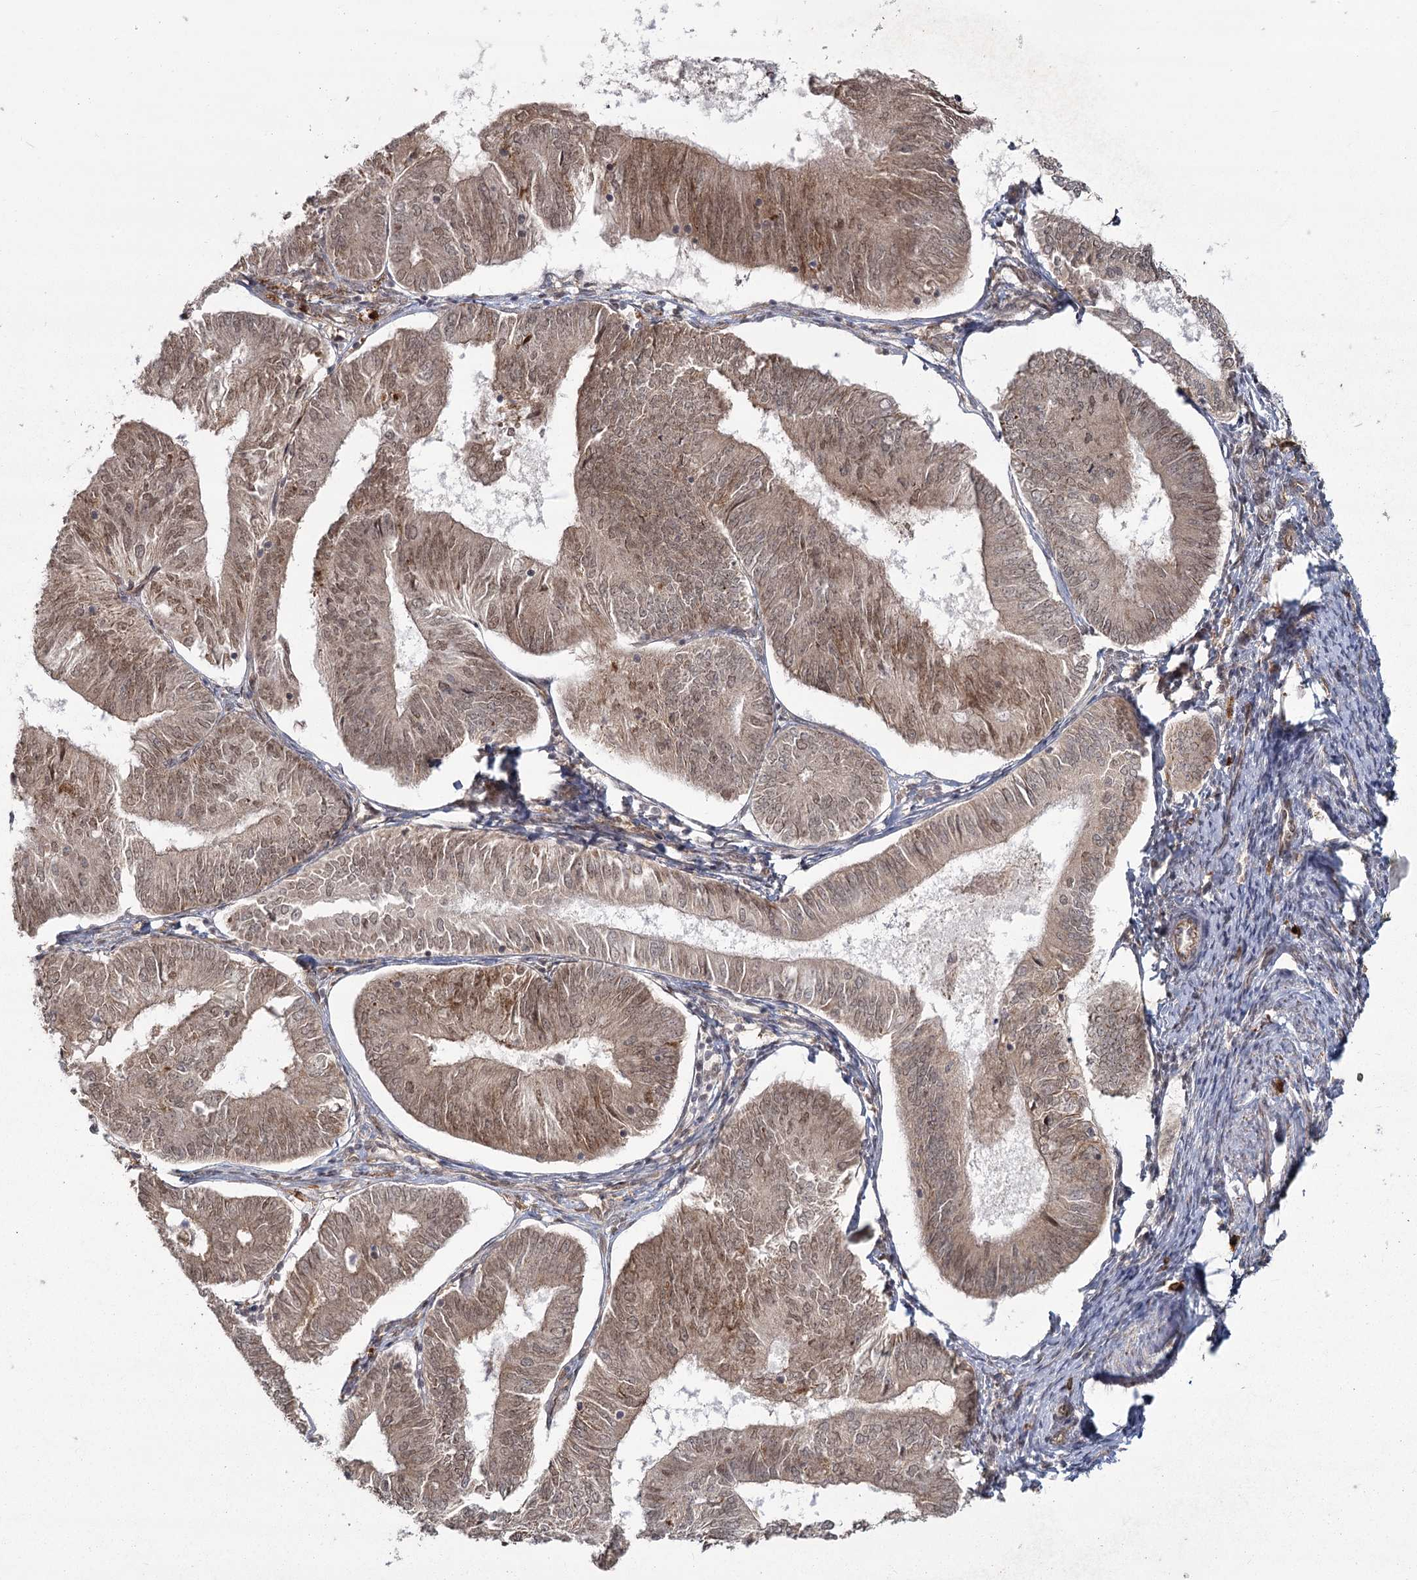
{"staining": {"intensity": "moderate", "quantity": ">75%", "location": "cytoplasmic/membranous,nuclear"}, "tissue": "endometrial cancer", "cell_type": "Tumor cells", "image_type": "cancer", "snomed": [{"axis": "morphology", "description": "Adenocarcinoma, NOS"}, {"axis": "topography", "description": "Endometrium"}], "caption": "A brown stain shows moderate cytoplasmic/membranous and nuclear expression of a protein in endometrial cancer (adenocarcinoma) tumor cells. (brown staining indicates protein expression, while blue staining denotes nuclei).", "gene": "AP2M1", "patient": {"sex": "female", "age": 58}}